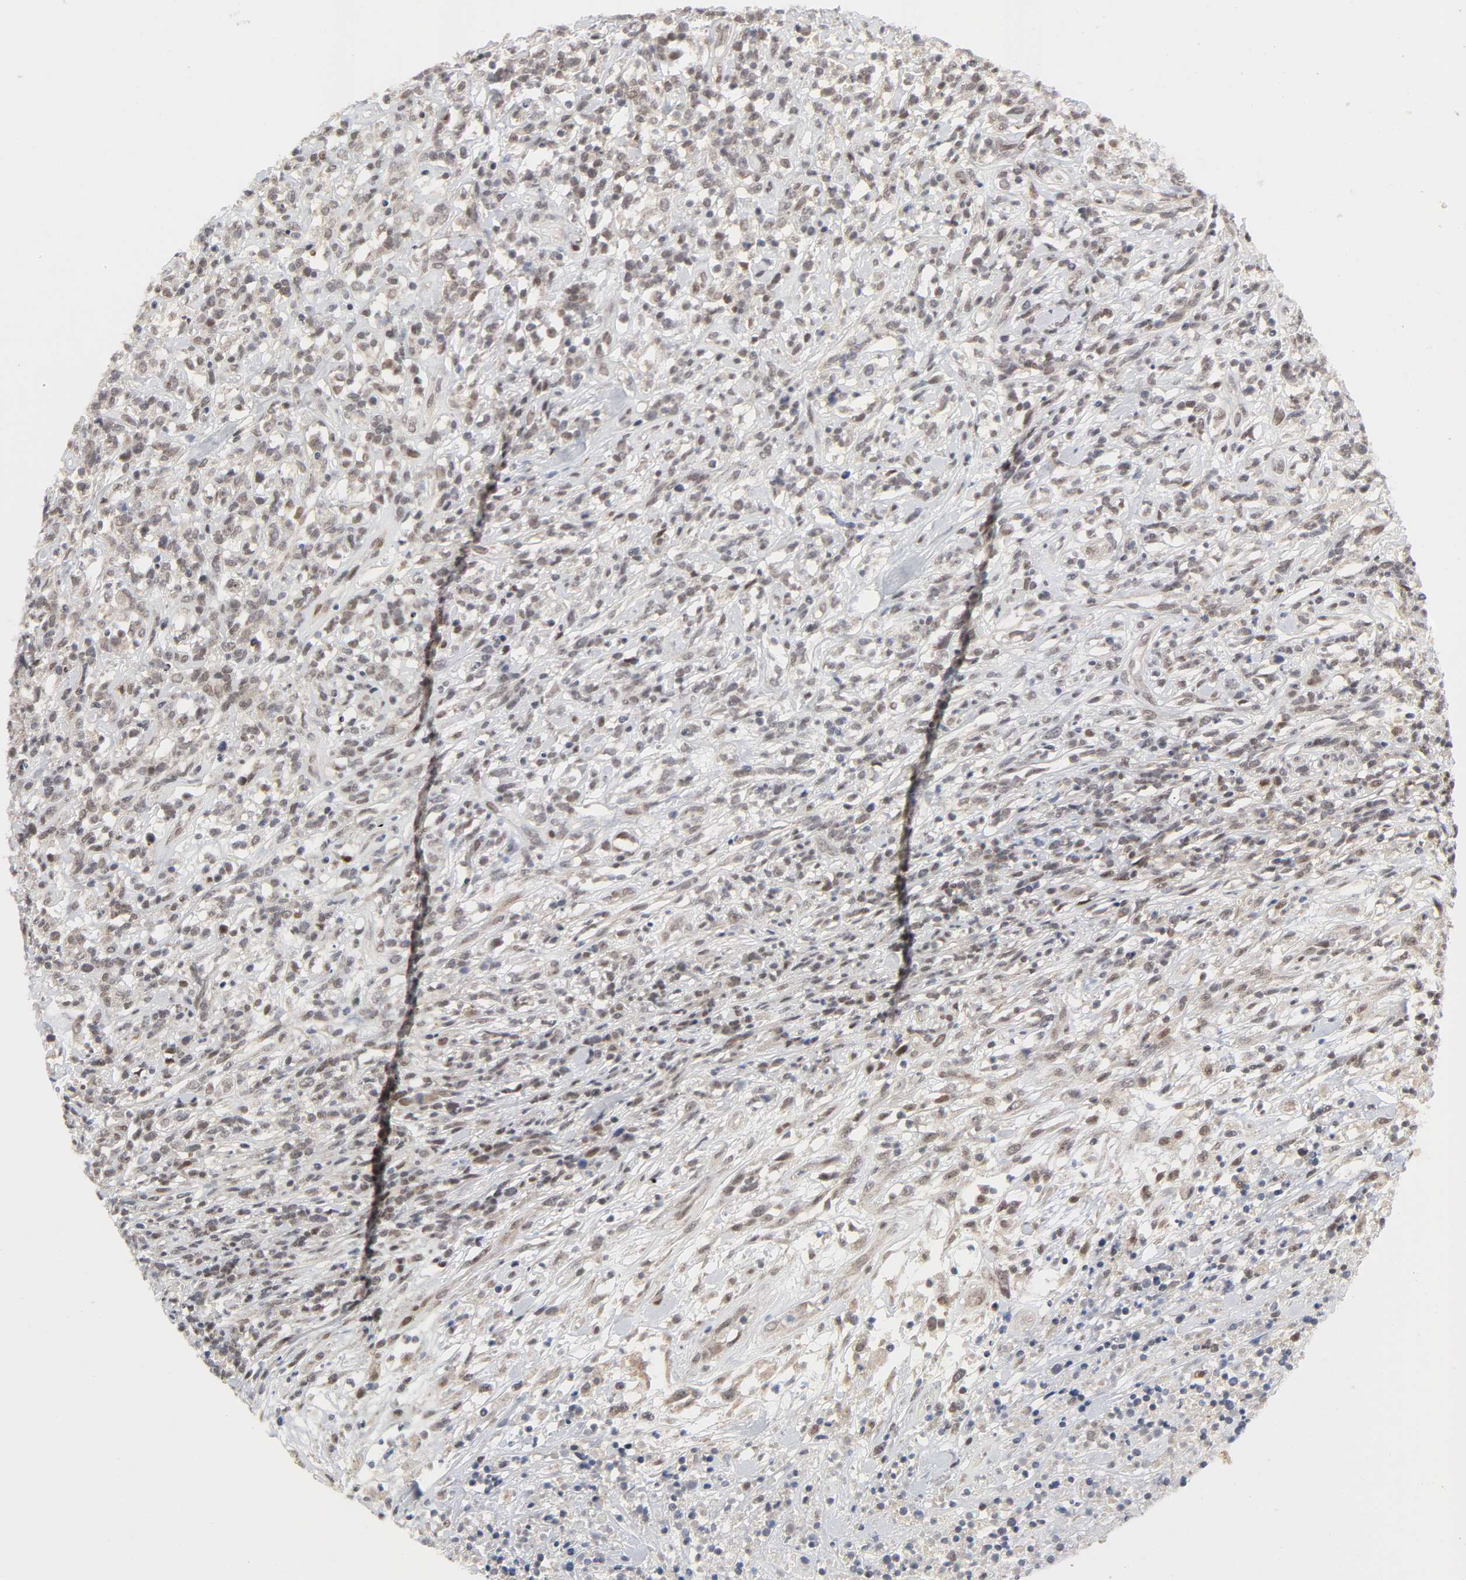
{"staining": {"intensity": "moderate", "quantity": ">75%", "location": "nuclear"}, "tissue": "lymphoma", "cell_type": "Tumor cells", "image_type": "cancer", "snomed": [{"axis": "morphology", "description": "Malignant lymphoma, non-Hodgkin's type, High grade"}, {"axis": "topography", "description": "Lymph node"}], "caption": "Tumor cells display medium levels of moderate nuclear expression in about >75% of cells in human malignant lymphoma, non-Hodgkin's type (high-grade).", "gene": "ZKSCAN8", "patient": {"sex": "female", "age": 73}}